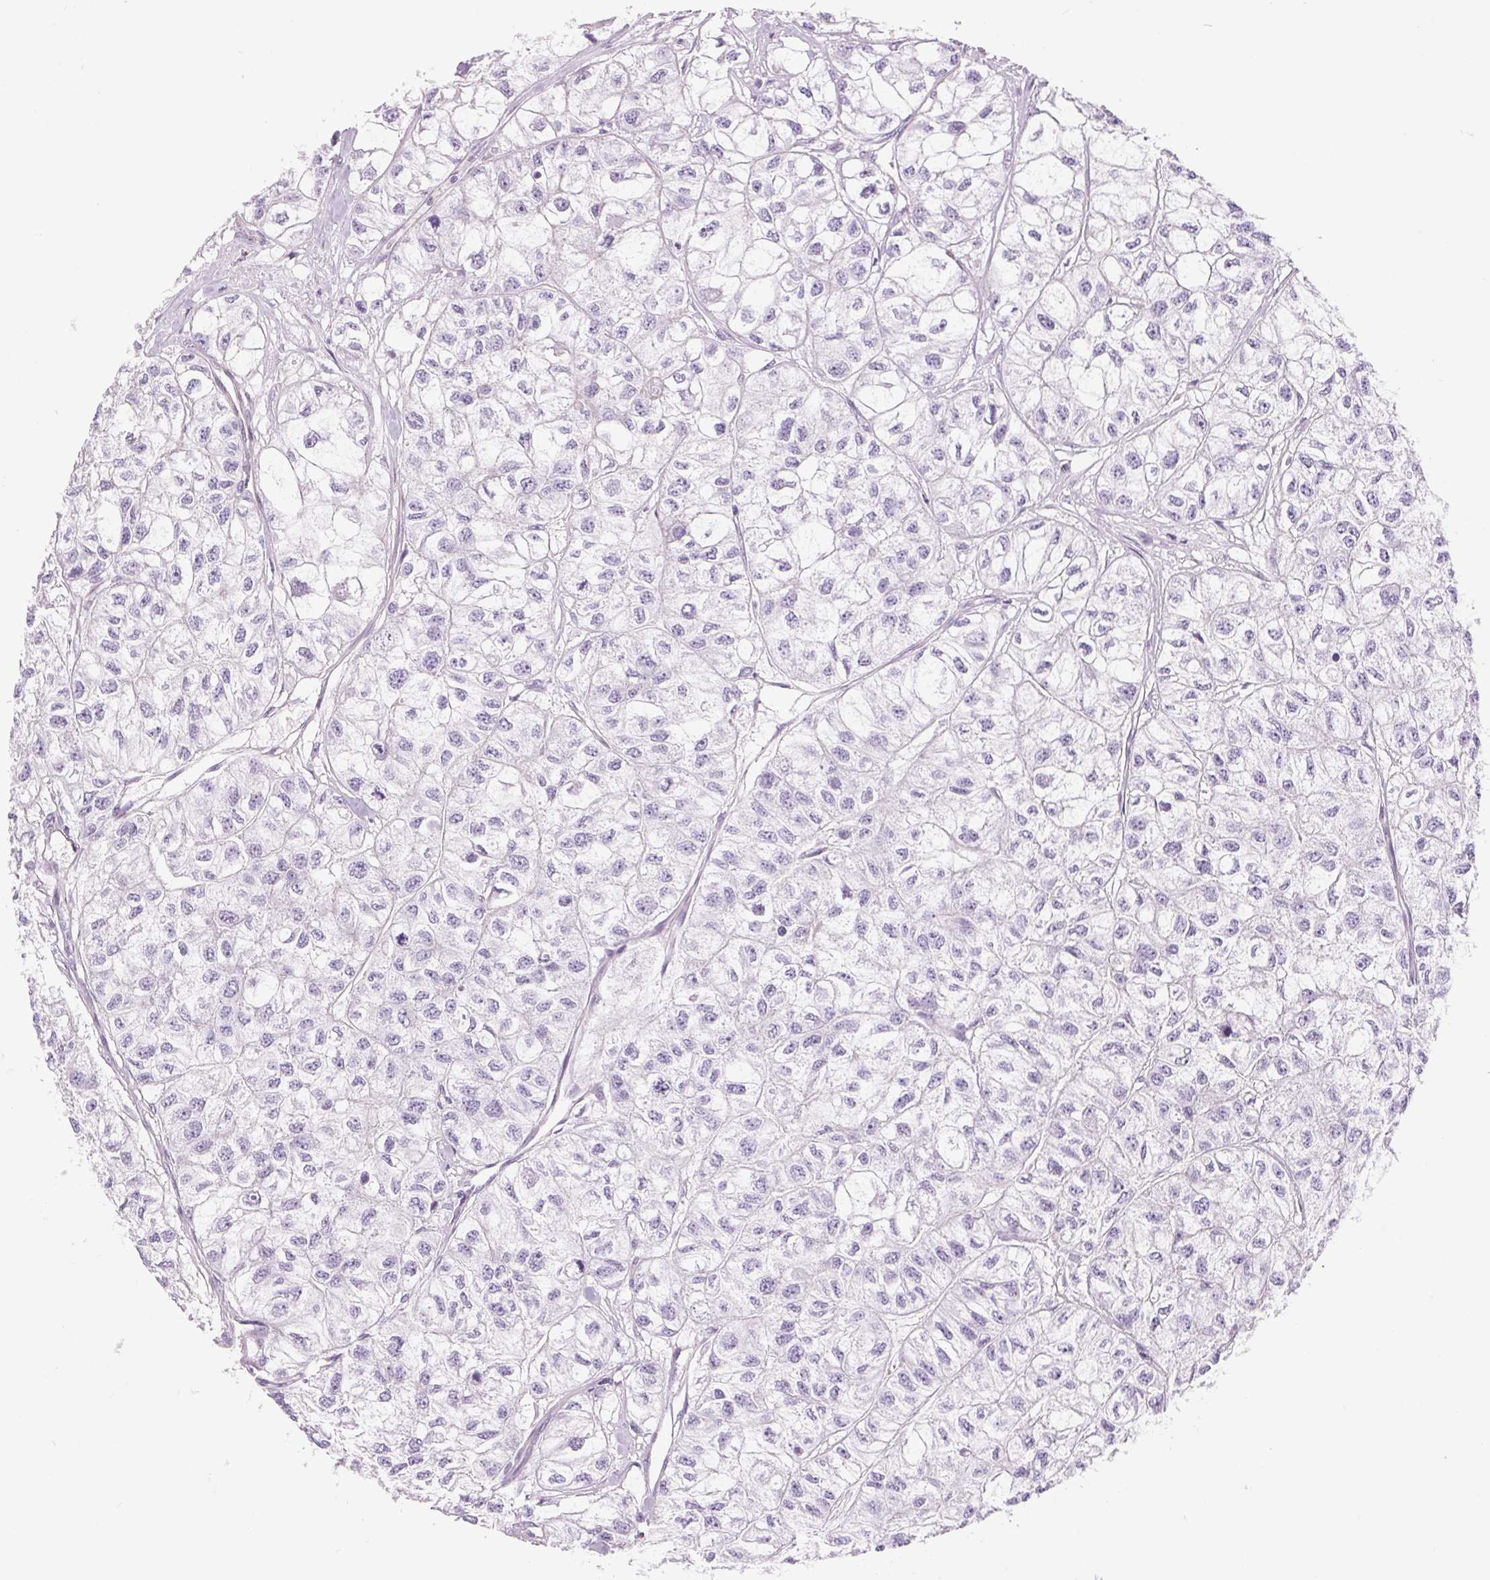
{"staining": {"intensity": "negative", "quantity": "none", "location": "none"}, "tissue": "renal cancer", "cell_type": "Tumor cells", "image_type": "cancer", "snomed": [{"axis": "morphology", "description": "Adenocarcinoma, NOS"}, {"axis": "topography", "description": "Kidney"}], "caption": "IHC photomicrograph of neoplastic tissue: renal cancer (adenocarcinoma) stained with DAB demonstrates no significant protein expression in tumor cells.", "gene": "DIXDC1", "patient": {"sex": "male", "age": 56}}